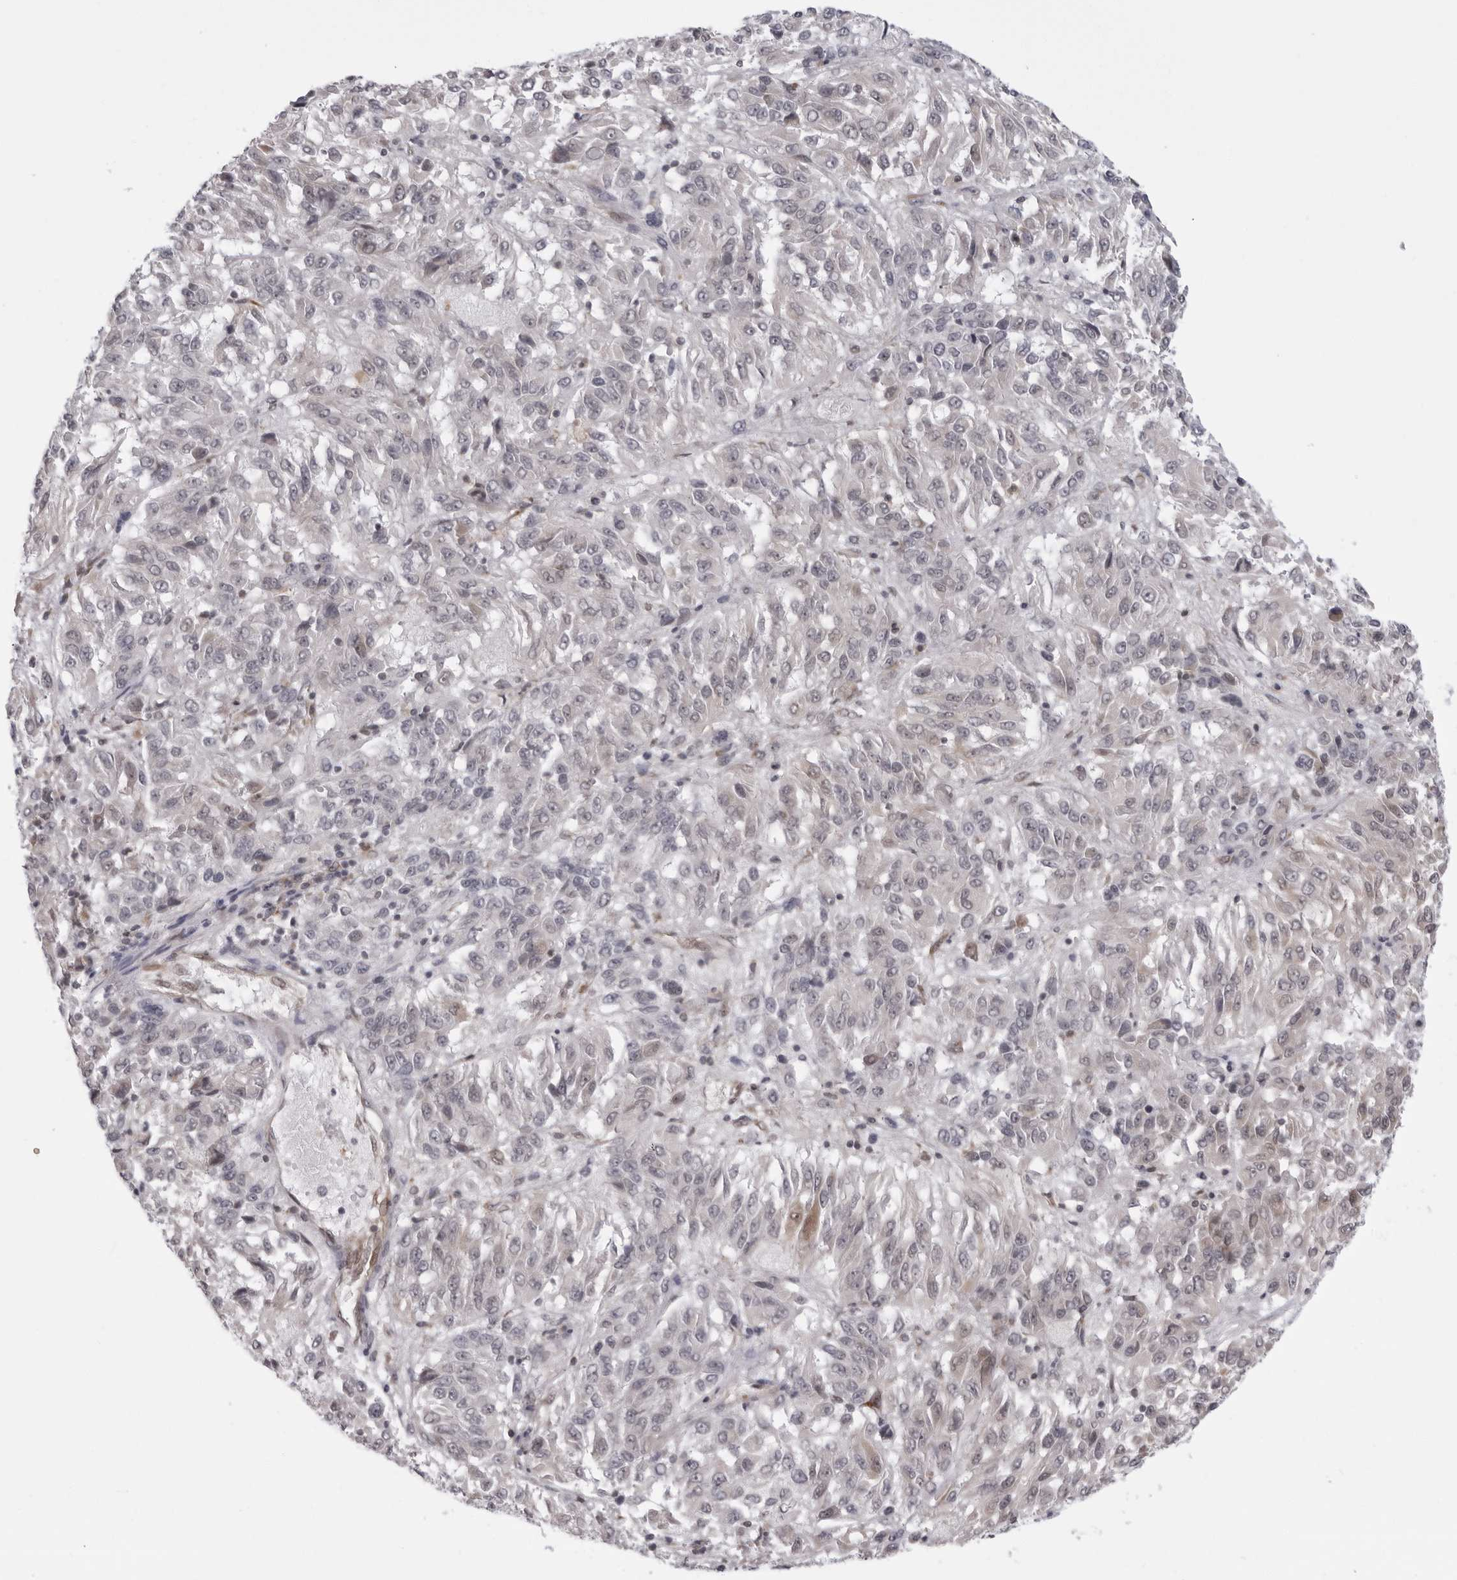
{"staining": {"intensity": "negative", "quantity": "none", "location": "none"}, "tissue": "melanoma", "cell_type": "Tumor cells", "image_type": "cancer", "snomed": [{"axis": "morphology", "description": "Malignant melanoma, Metastatic site"}, {"axis": "topography", "description": "Lung"}], "caption": "This is a micrograph of immunohistochemistry (IHC) staining of malignant melanoma (metastatic site), which shows no staining in tumor cells.", "gene": "MAPK12", "patient": {"sex": "male", "age": 64}}